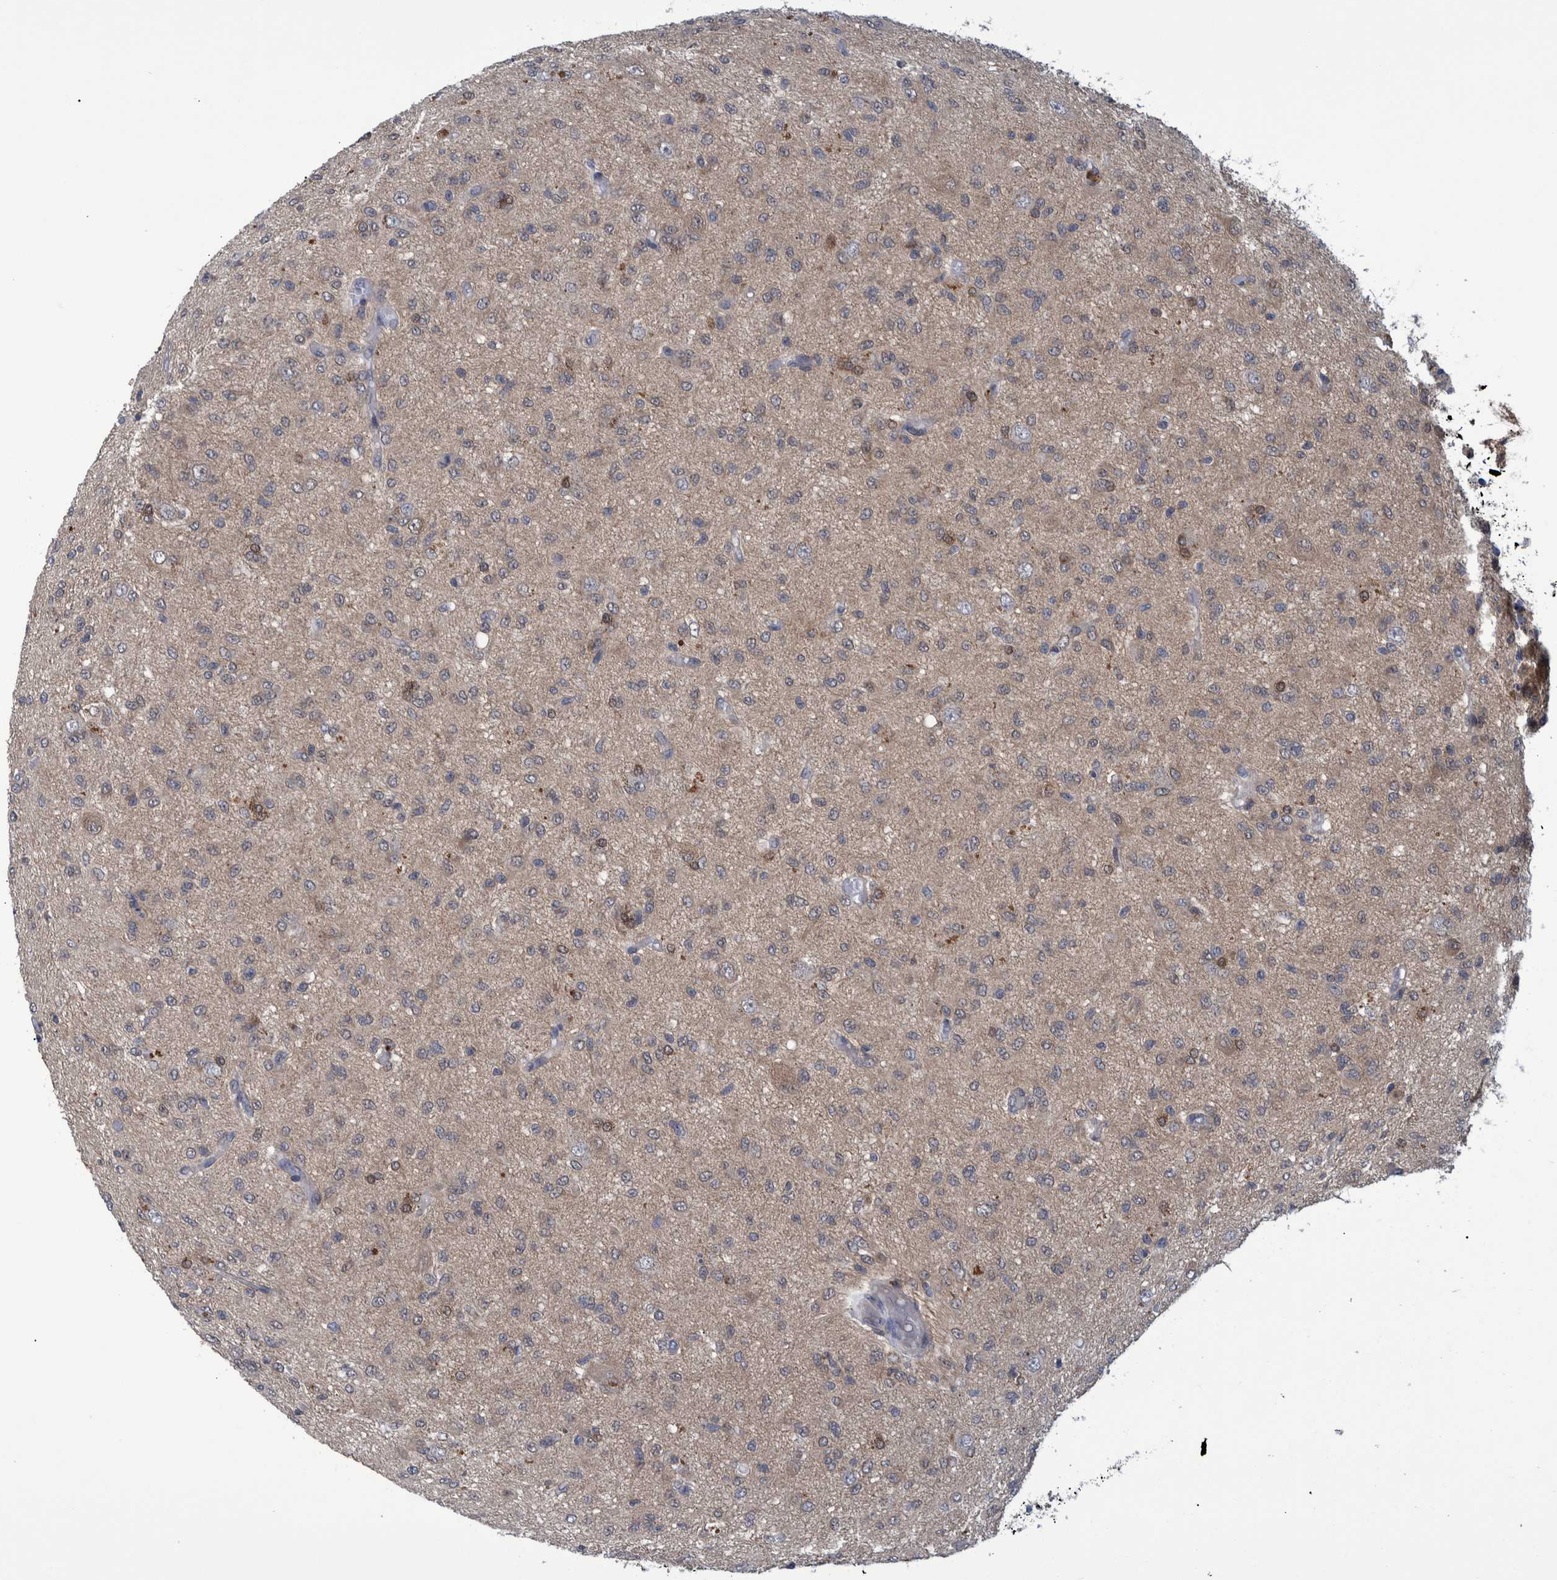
{"staining": {"intensity": "negative", "quantity": "none", "location": "none"}, "tissue": "glioma", "cell_type": "Tumor cells", "image_type": "cancer", "snomed": [{"axis": "morphology", "description": "Glioma, malignant, High grade"}, {"axis": "topography", "description": "Brain"}], "caption": "Immunohistochemical staining of glioma displays no significant positivity in tumor cells. Brightfield microscopy of immunohistochemistry (IHC) stained with DAB (brown) and hematoxylin (blue), captured at high magnification.", "gene": "PCYT2", "patient": {"sex": "female", "age": 59}}